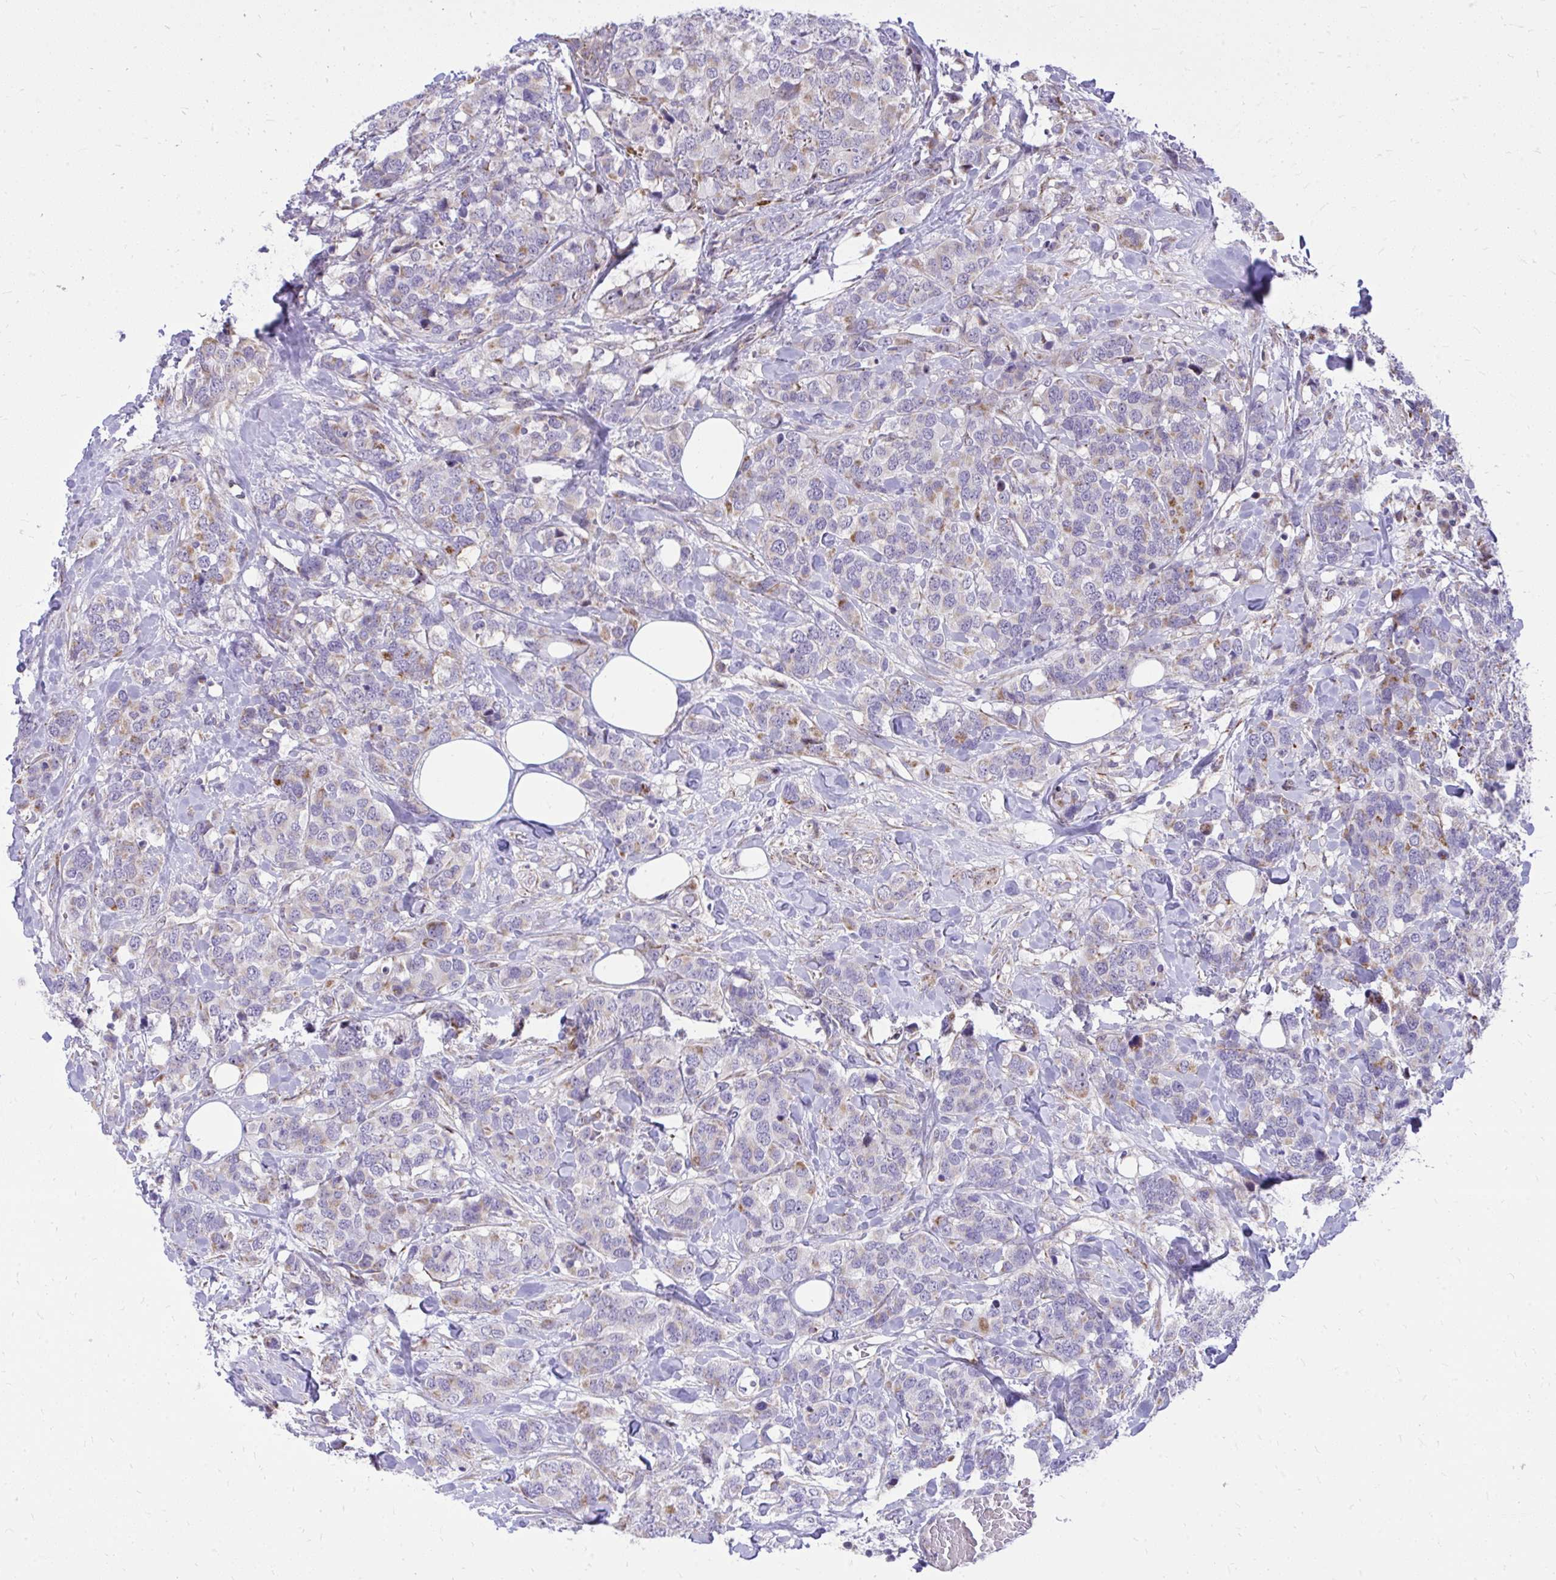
{"staining": {"intensity": "moderate", "quantity": "<25%", "location": "cytoplasmic/membranous"}, "tissue": "breast cancer", "cell_type": "Tumor cells", "image_type": "cancer", "snomed": [{"axis": "morphology", "description": "Lobular carcinoma"}, {"axis": "topography", "description": "Breast"}], "caption": "Moderate cytoplasmic/membranous expression for a protein is appreciated in about <25% of tumor cells of breast cancer (lobular carcinoma) using IHC.", "gene": "GPRIN3", "patient": {"sex": "female", "age": 59}}